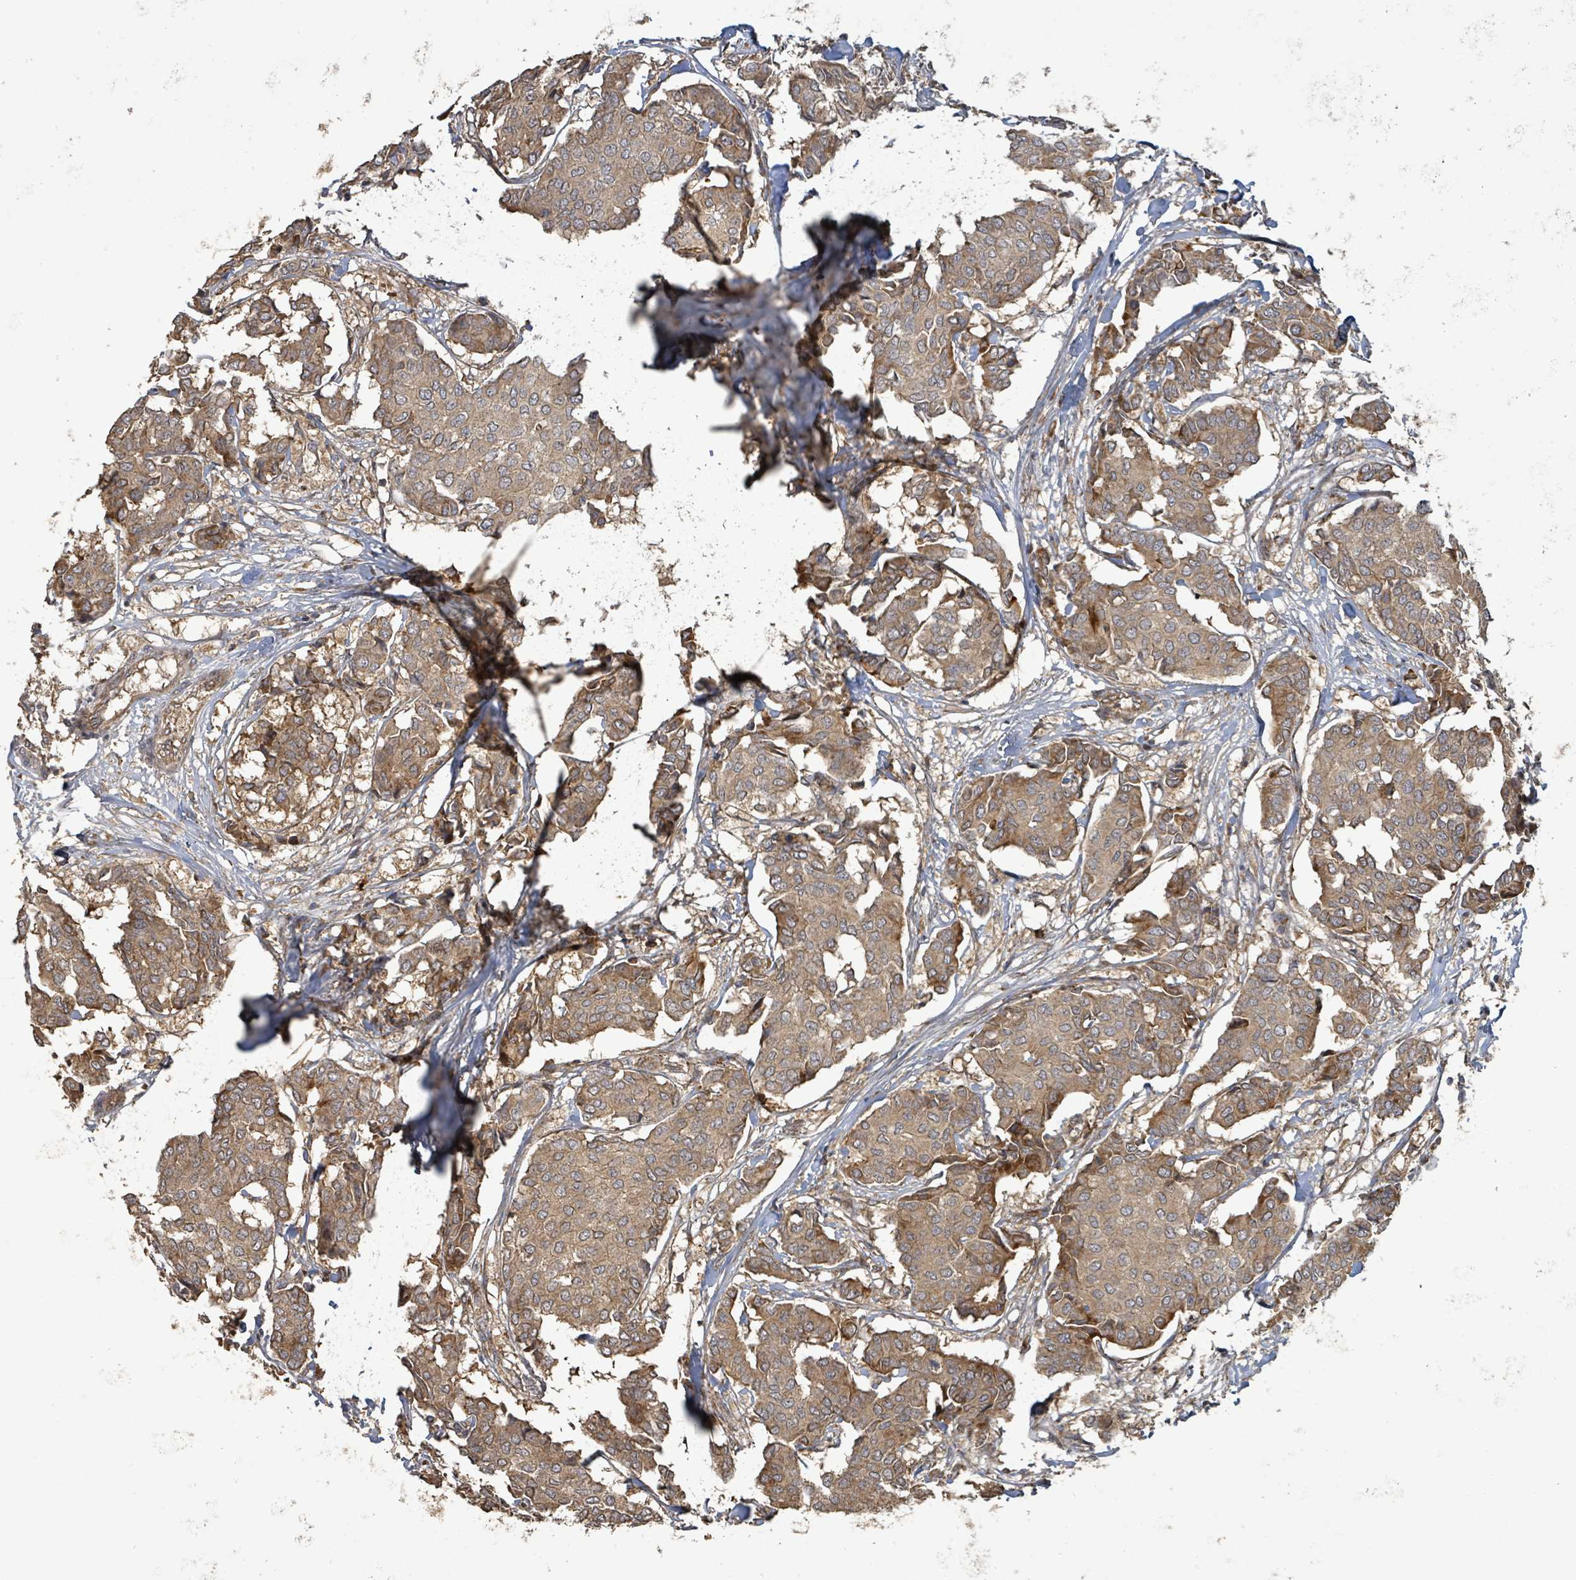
{"staining": {"intensity": "moderate", "quantity": ">75%", "location": "cytoplasmic/membranous"}, "tissue": "breast cancer", "cell_type": "Tumor cells", "image_type": "cancer", "snomed": [{"axis": "morphology", "description": "Duct carcinoma"}, {"axis": "topography", "description": "Breast"}], "caption": "High-power microscopy captured an immunohistochemistry (IHC) histopathology image of breast intraductal carcinoma, revealing moderate cytoplasmic/membranous expression in about >75% of tumor cells.", "gene": "STARD4", "patient": {"sex": "female", "age": 75}}